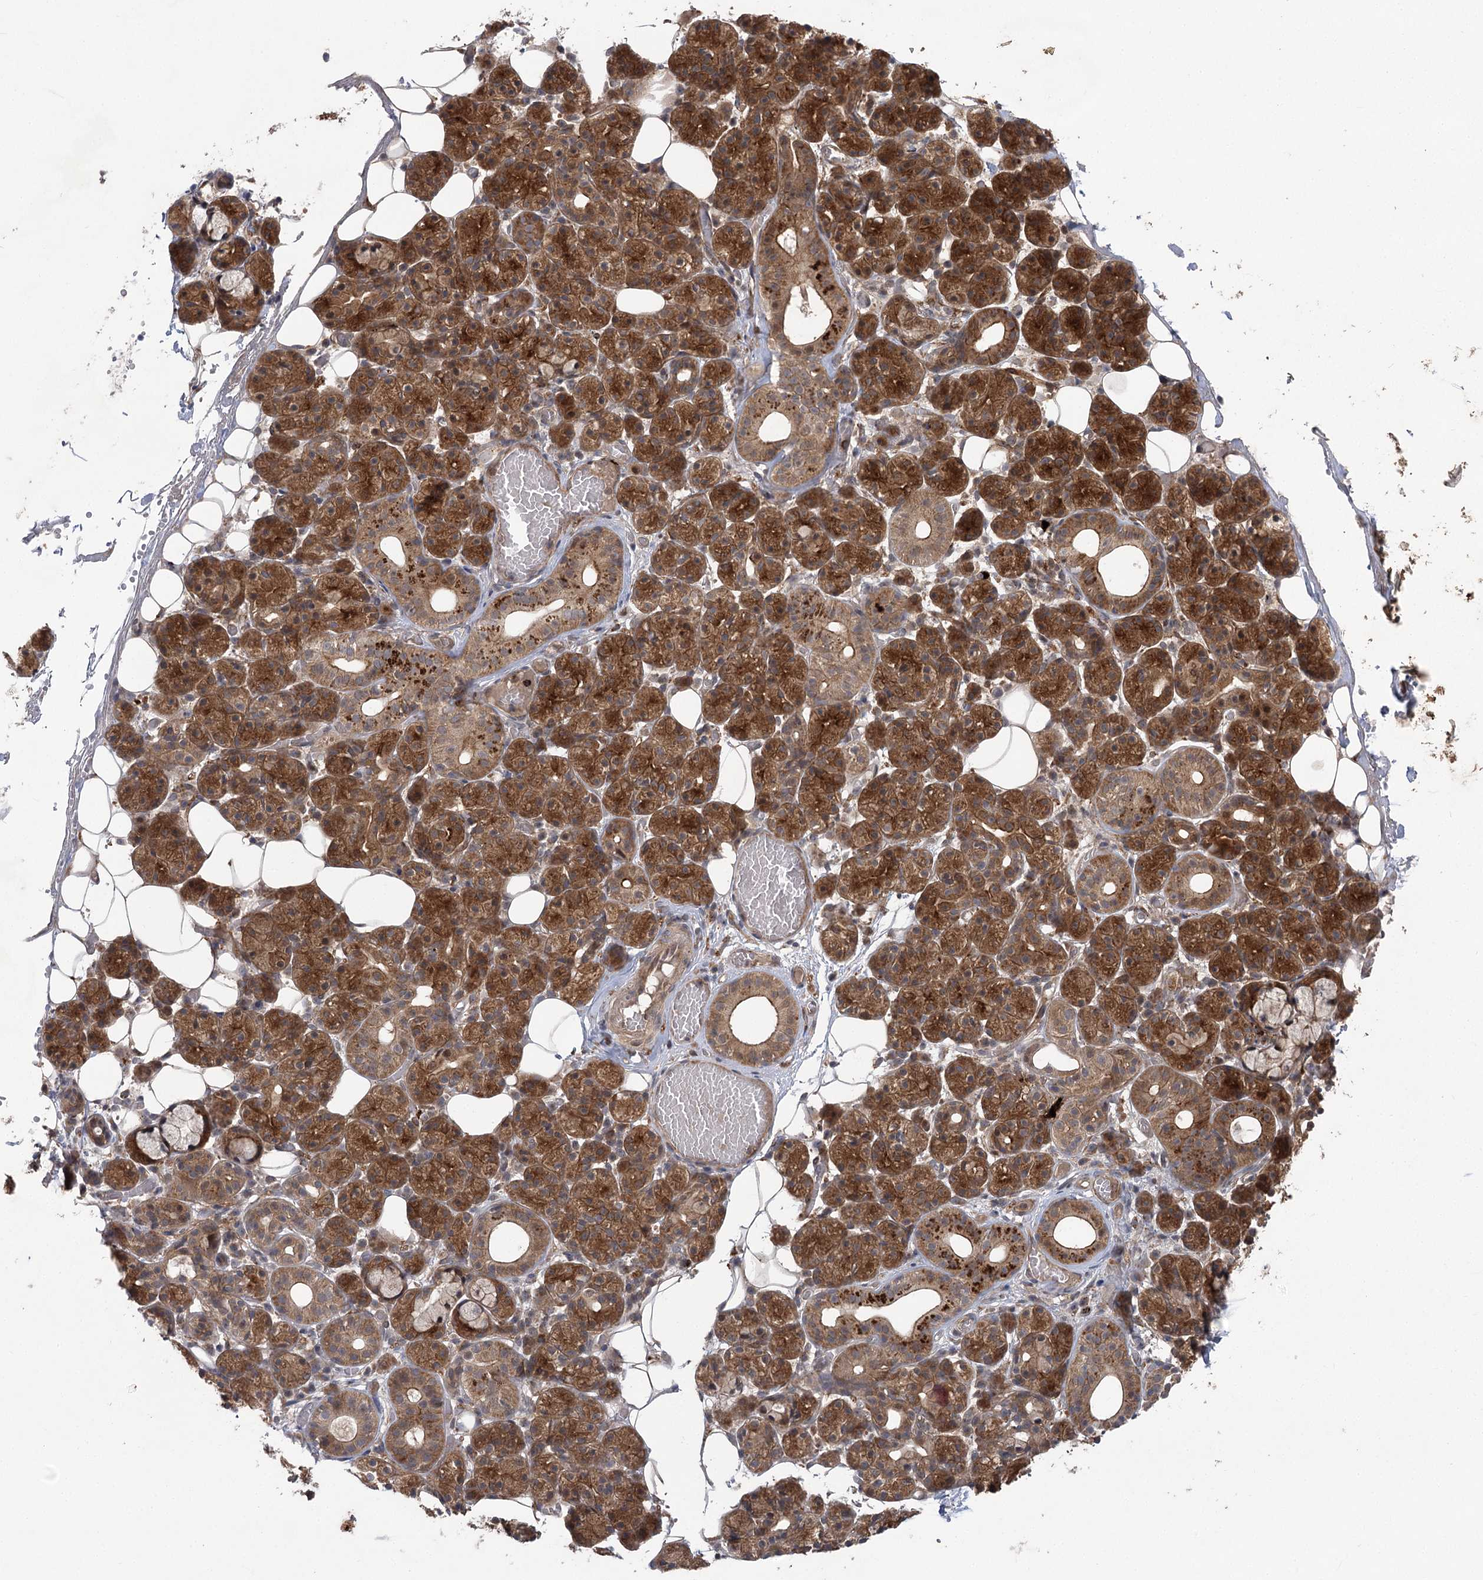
{"staining": {"intensity": "strong", "quantity": ">75%", "location": "cytoplasmic/membranous"}, "tissue": "salivary gland", "cell_type": "Glandular cells", "image_type": "normal", "snomed": [{"axis": "morphology", "description": "Normal tissue, NOS"}, {"axis": "topography", "description": "Salivary gland"}], "caption": "This image reveals benign salivary gland stained with immunohistochemistry (IHC) to label a protein in brown. The cytoplasmic/membranous of glandular cells show strong positivity for the protein. Nuclei are counter-stained blue.", "gene": "METTL24", "patient": {"sex": "male", "age": 63}}